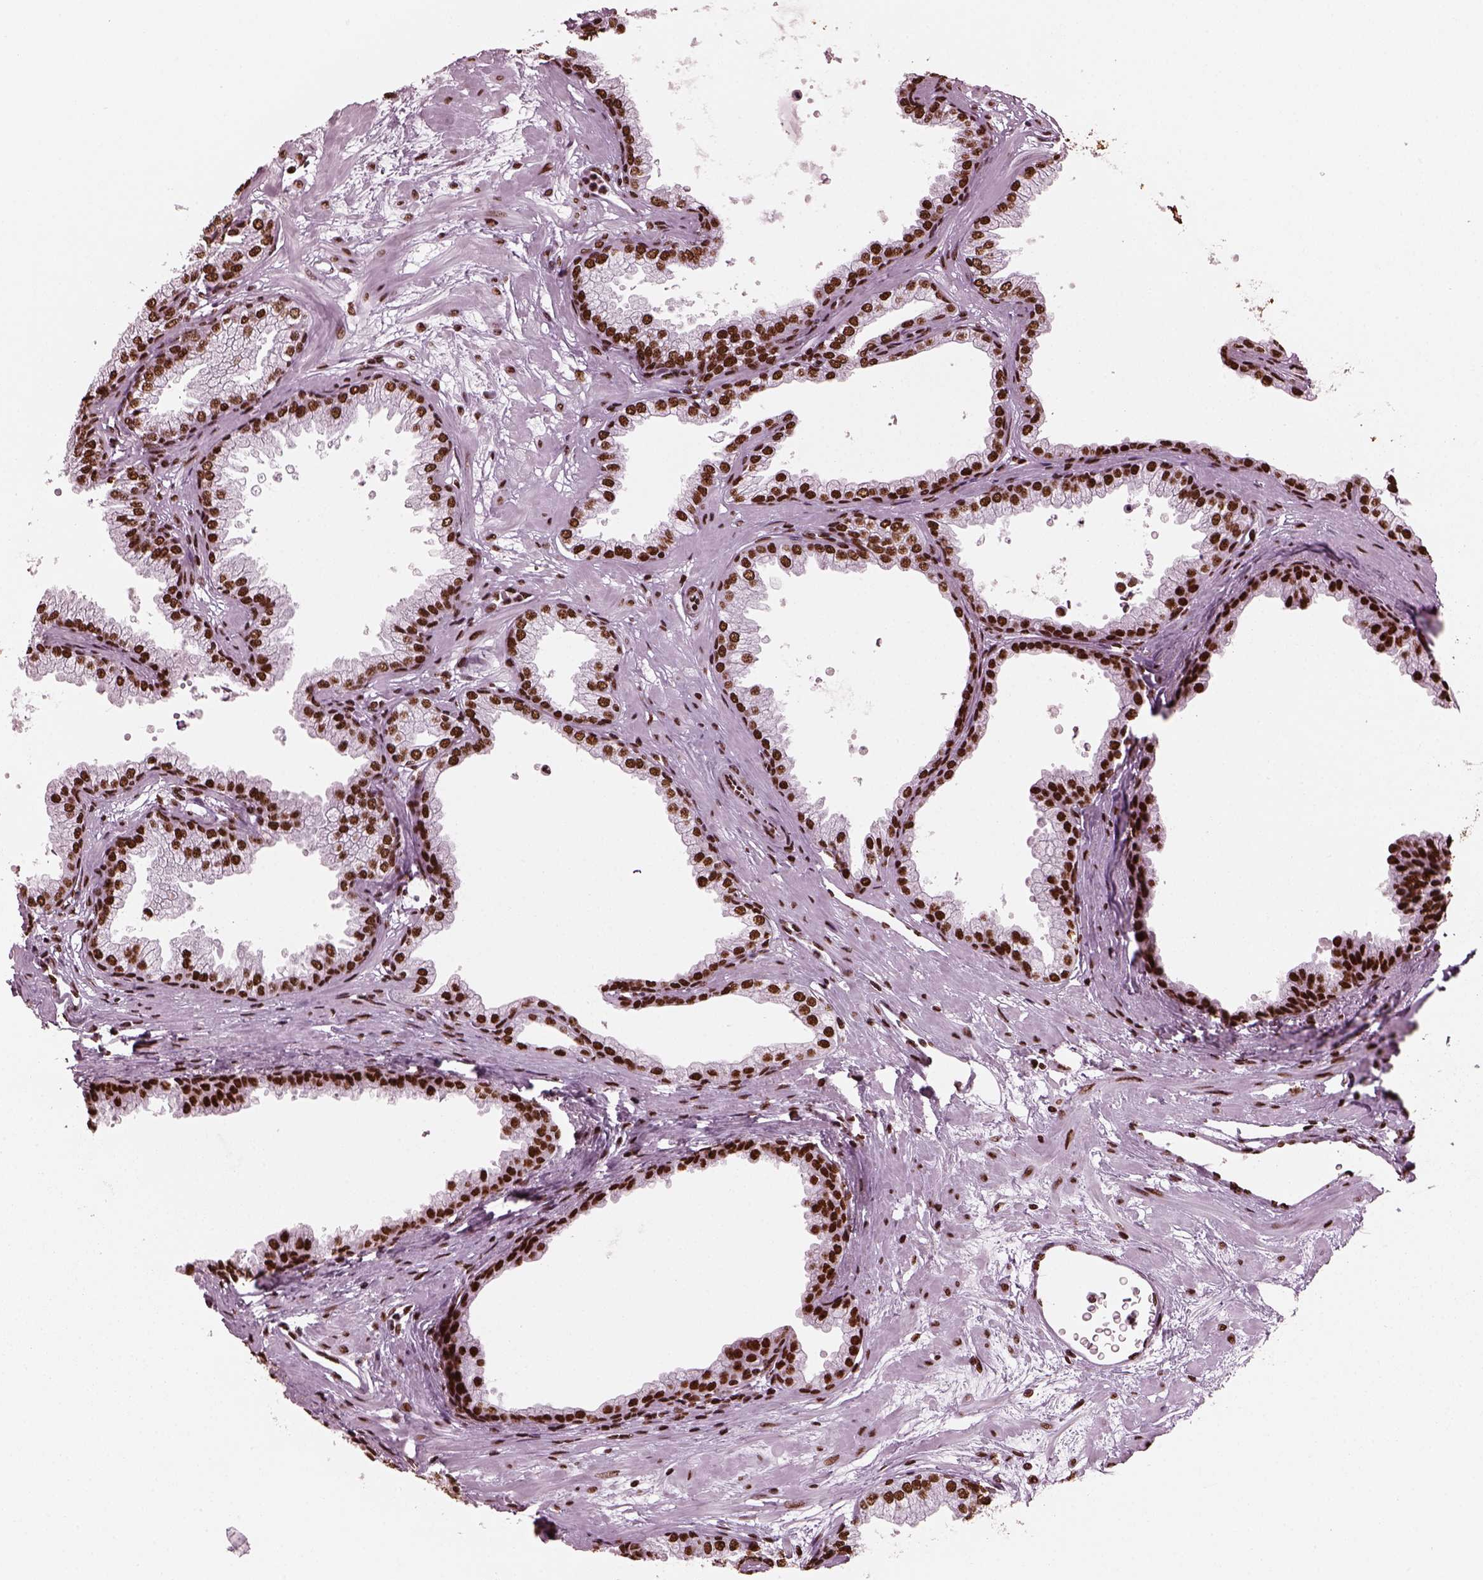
{"staining": {"intensity": "strong", "quantity": ">75%", "location": "nuclear"}, "tissue": "prostate", "cell_type": "Glandular cells", "image_type": "normal", "snomed": [{"axis": "morphology", "description": "Normal tissue, NOS"}, {"axis": "topography", "description": "Prostate"}], "caption": "Strong nuclear positivity for a protein is identified in approximately >75% of glandular cells of unremarkable prostate using immunohistochemistry (IHC).", "gene": "CBFA2T3", "patient": {"sex": "male", "age": 37}}